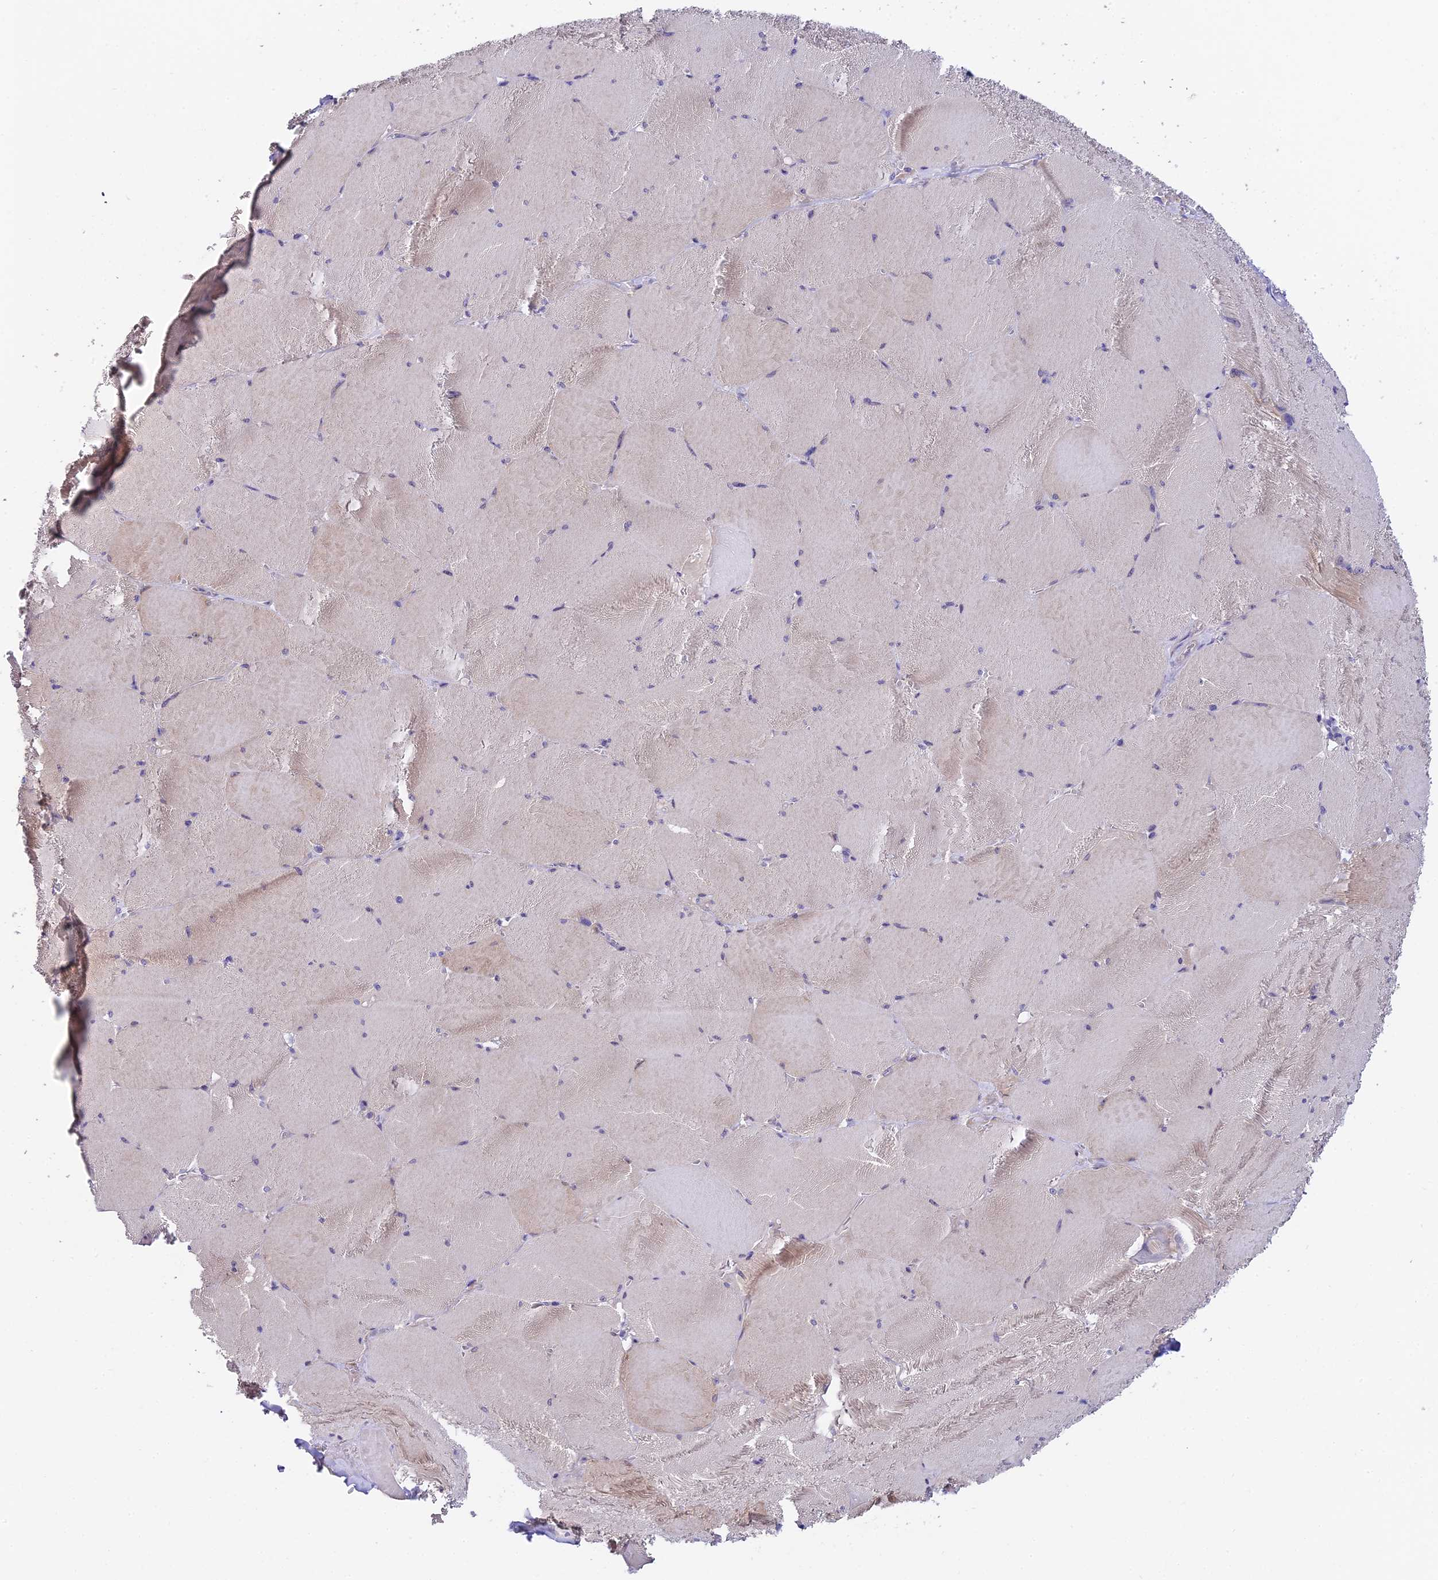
{"staining": {"intensity": "moderate", "quantity": "25%-75%", "location": "cytoplasmic/membranous"}, "tissue": "skeletal muscle", "cell_type": "Myocytes", "image_type": "normal", "snomed": [{"axis": "morphology", "description": "Normal tissue, NOS"}, {"axis": "topography", "description": "Skeletal muscle"}, {"axis": "topography", "description": "Head-Neck"}], "caption": "The photomicrograph exhibits a brown stain indicating the presence of a protein in the cytoplasmic/membranous of myocytes in skeletal muscle.", "gene": "DUSP29", "patient": {"sex": "male", "age": 66}}